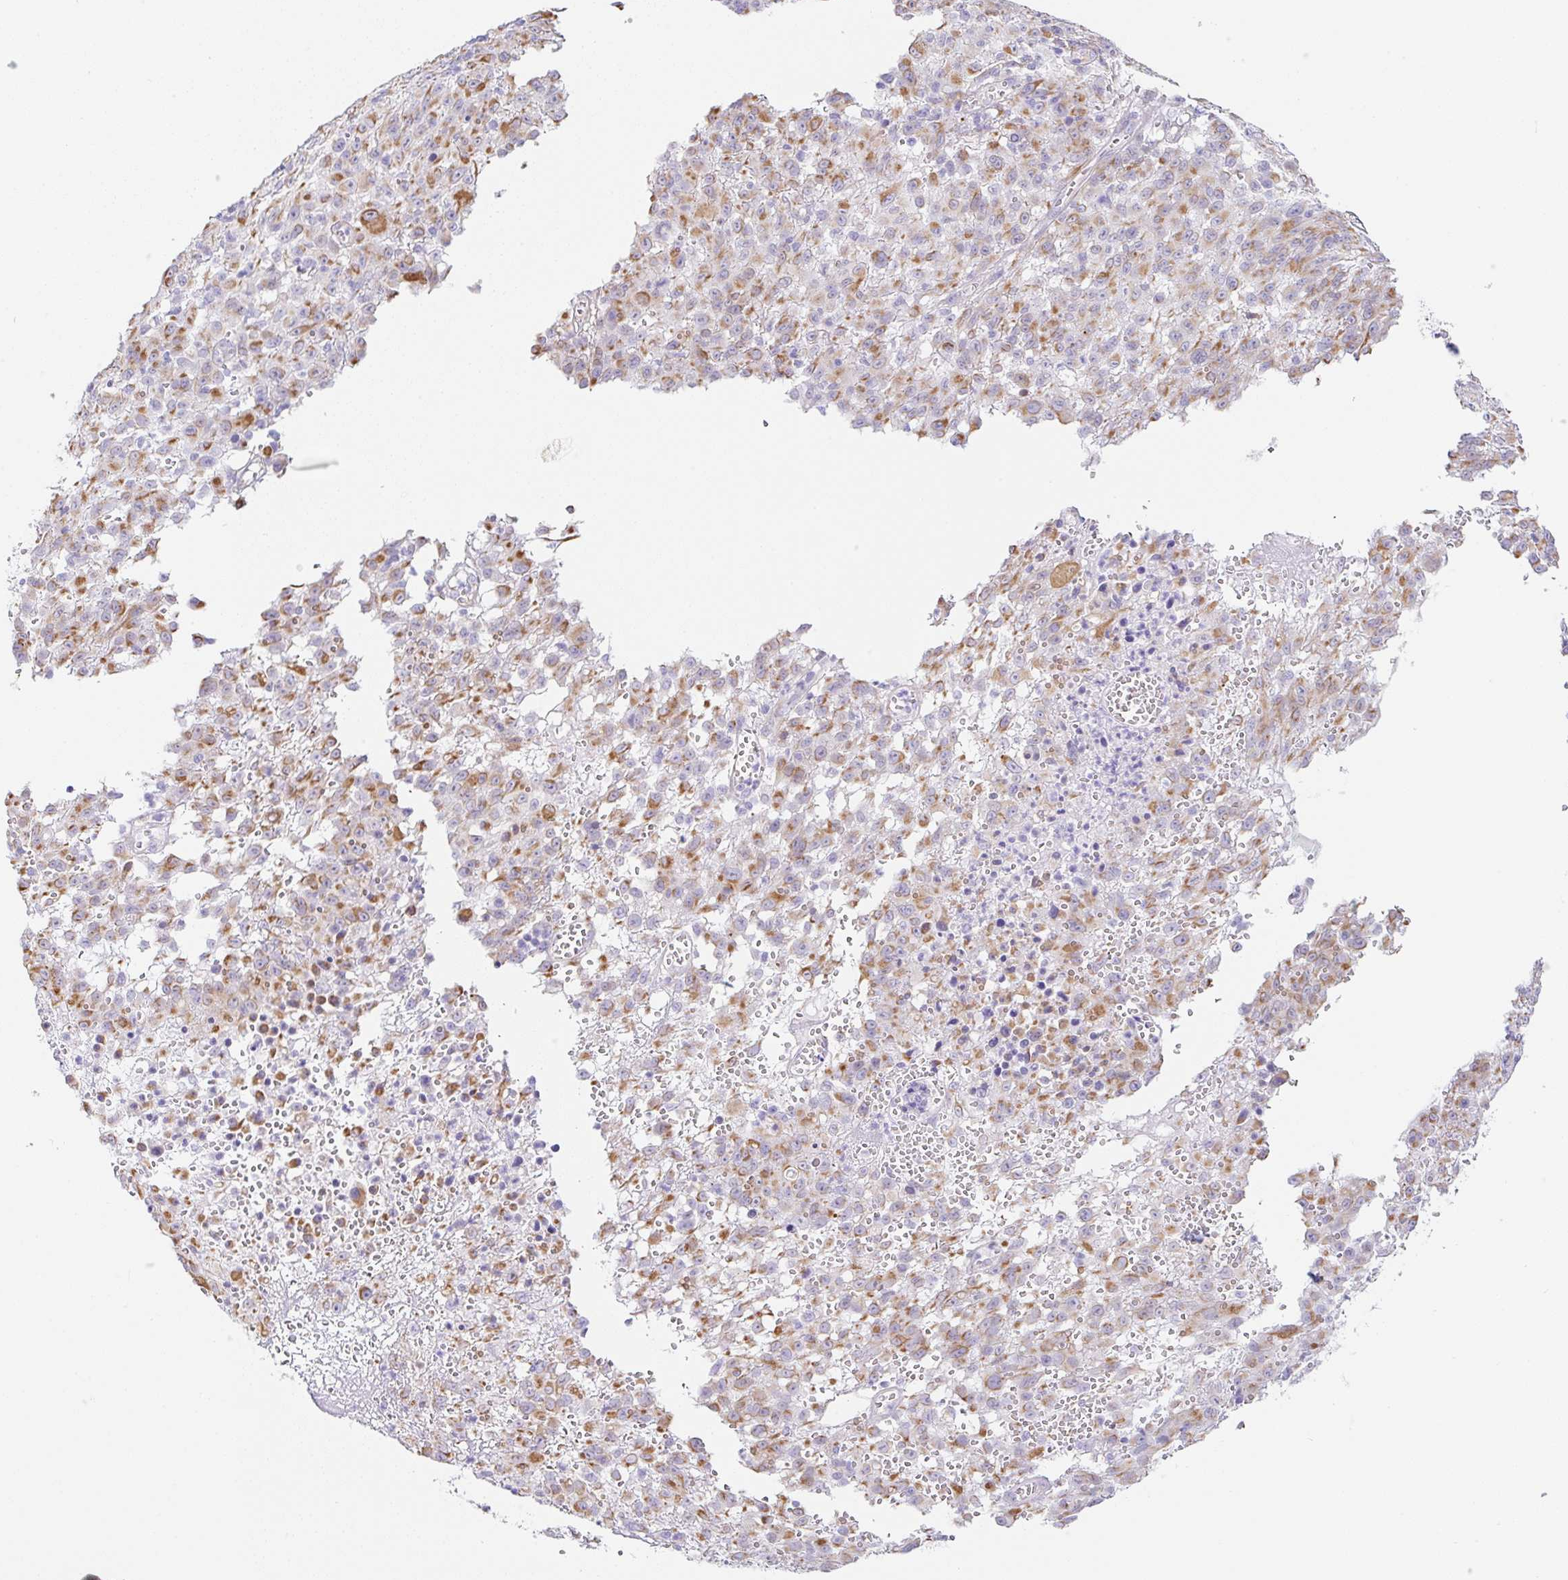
{"staining": {"intensity": "moderate", "quantity": "25%-75%", "location": "cytoplasmic/membranous"}, "tissue": "melanoma", "cell_type": "Tumor cells", "image_type": "cancer", "snomed": [{"axis": "morphology", "description": "Malignant melanoma, NOS"}, {"axis": "topography", "description": "Skin"}], "caption": "An image showing moderate cytoplasmic/membranous expression in approximately 25%-75% of tumor cells in melanoma, as visualized by brown immunohistochemical staining.", "gene": "DKK4", "patient": {"sex": "male", "age": 46}}